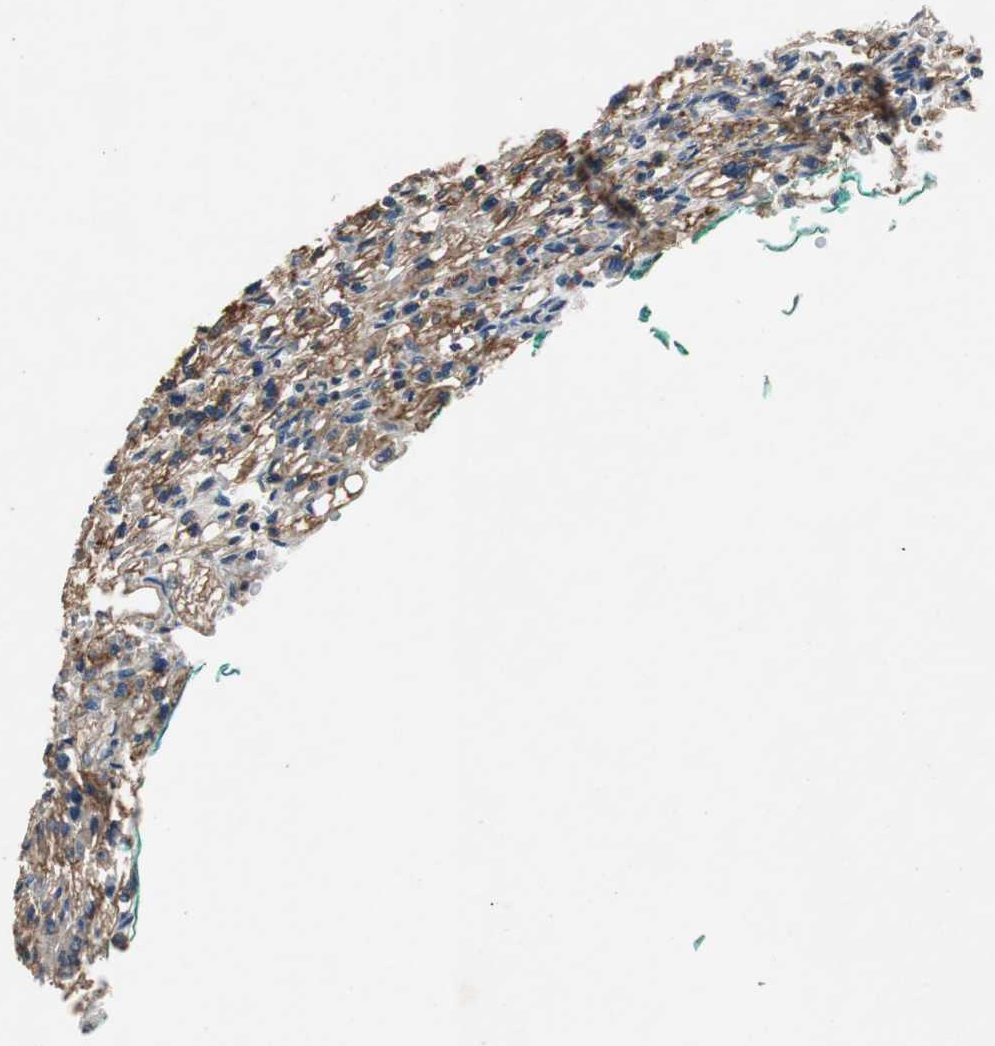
{"staining": {"intensity": "moderate", "quantity": "25%-75%", "location": "cytoplasmic/membranous"}, "tissue": "renal cancer", "cell_type": "Tumor cells", "image_type": "cancer", "snomed": [{"axis": "morphology", "description": "Adenocarcinoma, NOS"}, {"axis": "topography", "description": "Kidney"}], "caption": "Adenocarcinoma (renal) stained with IHC reveals moderate cytoplasmic/membranous expression in about 25%-75% of tumor cells. The staining is performed using DAB brown chromogen to label protein expression. The nuclei are counter-stained blue using hematoxylin.", "gene": "TNFRSF14", "patient": {"sex": "female", "age": 83}}